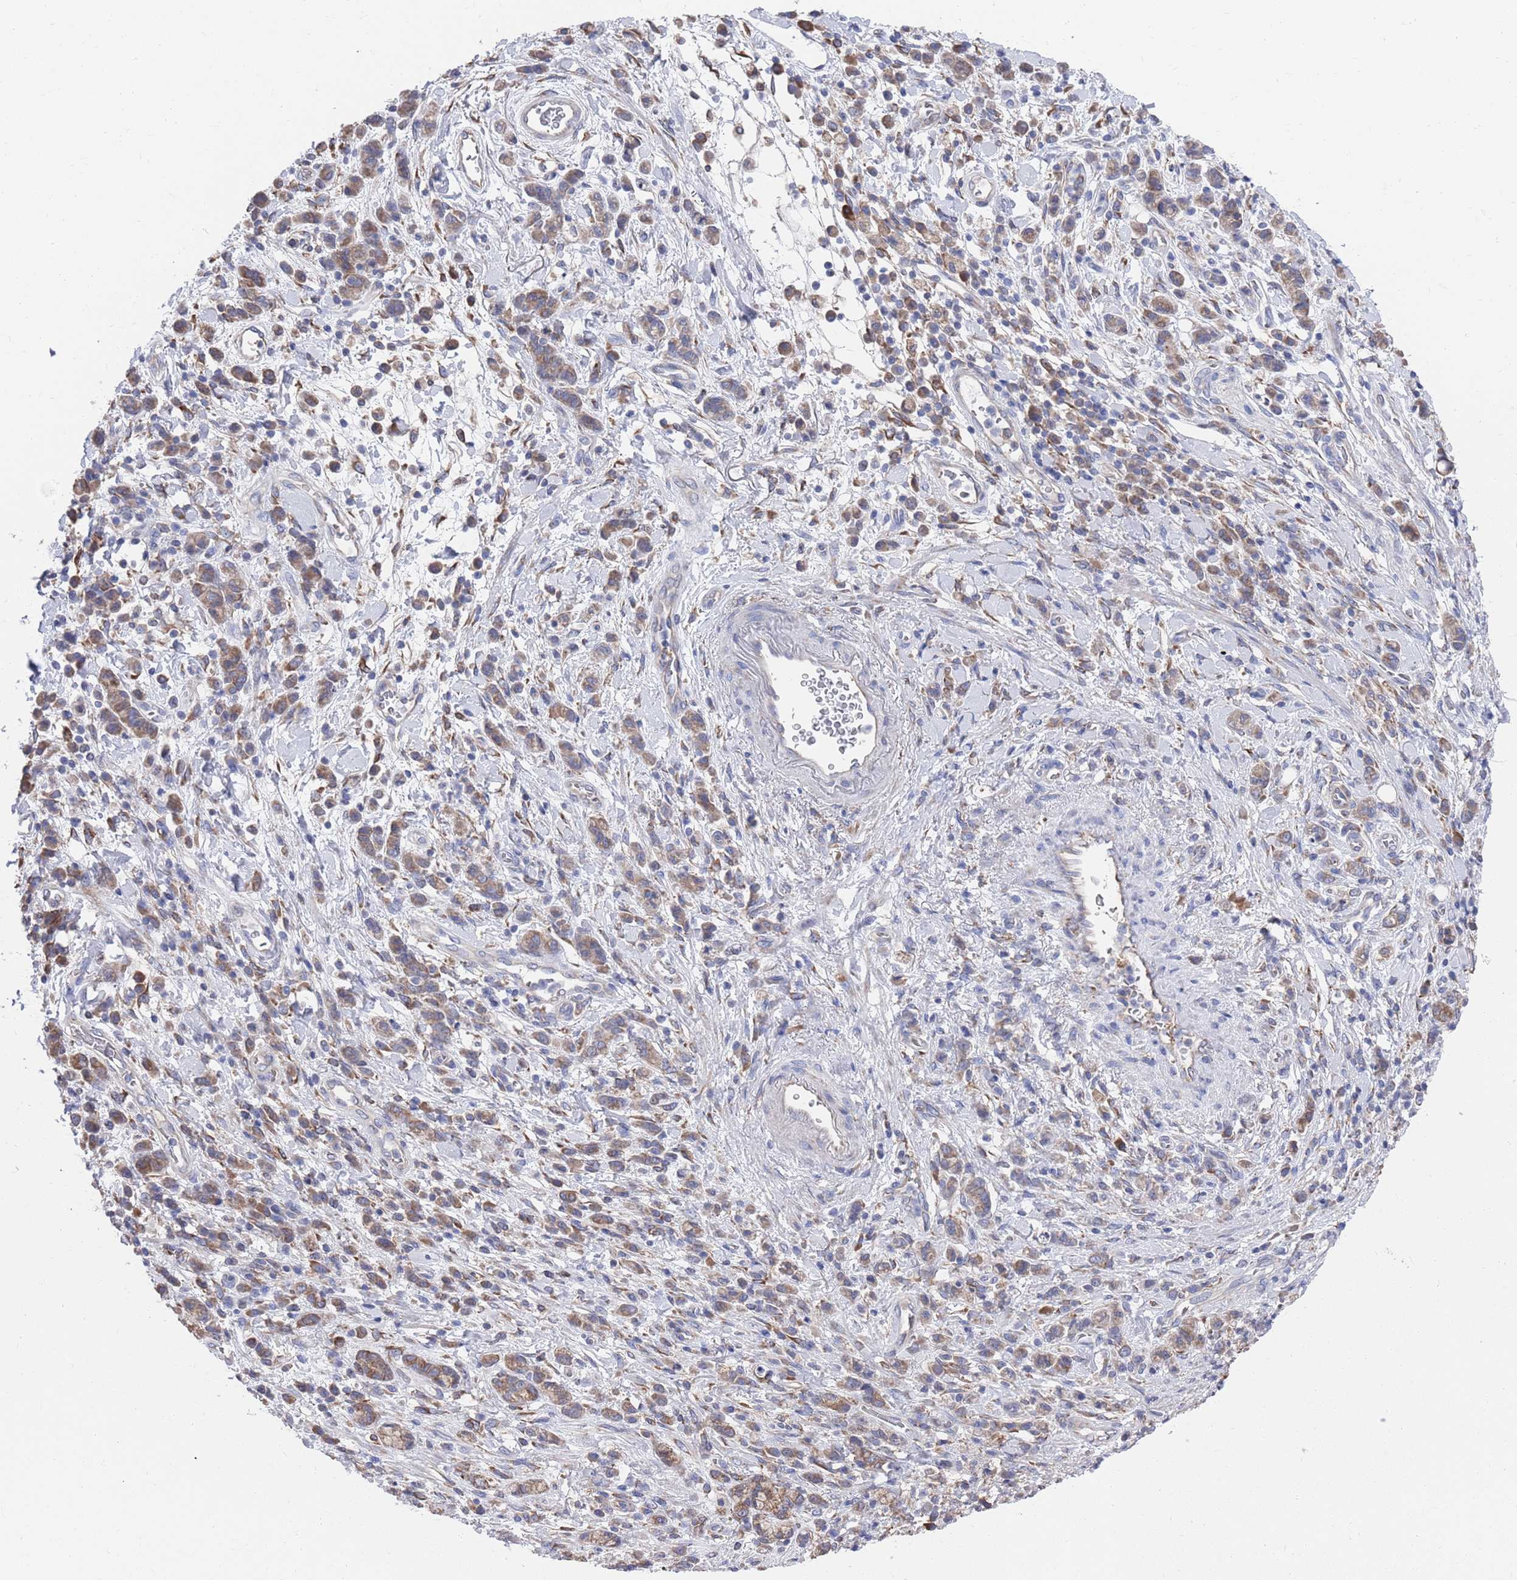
{"staining": {"intensity": "moderate", "quantity": "25%-75%", "location": "cytoplasmic/membranous"}, "tissue": "stomach cancer", "cell_type": "Tumor cells", "image_type": "cancer", "snomed": [{"axis": "morphology", "description": "Adenocarcinoma, NOS"}, {"axis": "topography", "description": "Stomach"}], "caption": "This photomicrograph demonstrates adenocarcinoma (stomach) stained with immunohistochemistry (IHC) to label a protein in brown. The cytoplasmic/membranous of tumor cells show moderate positivity for the protein. Nuclei are counter-stained blue.", "gene": "GID8", "patient": {"sex": "male", "age": 77}}